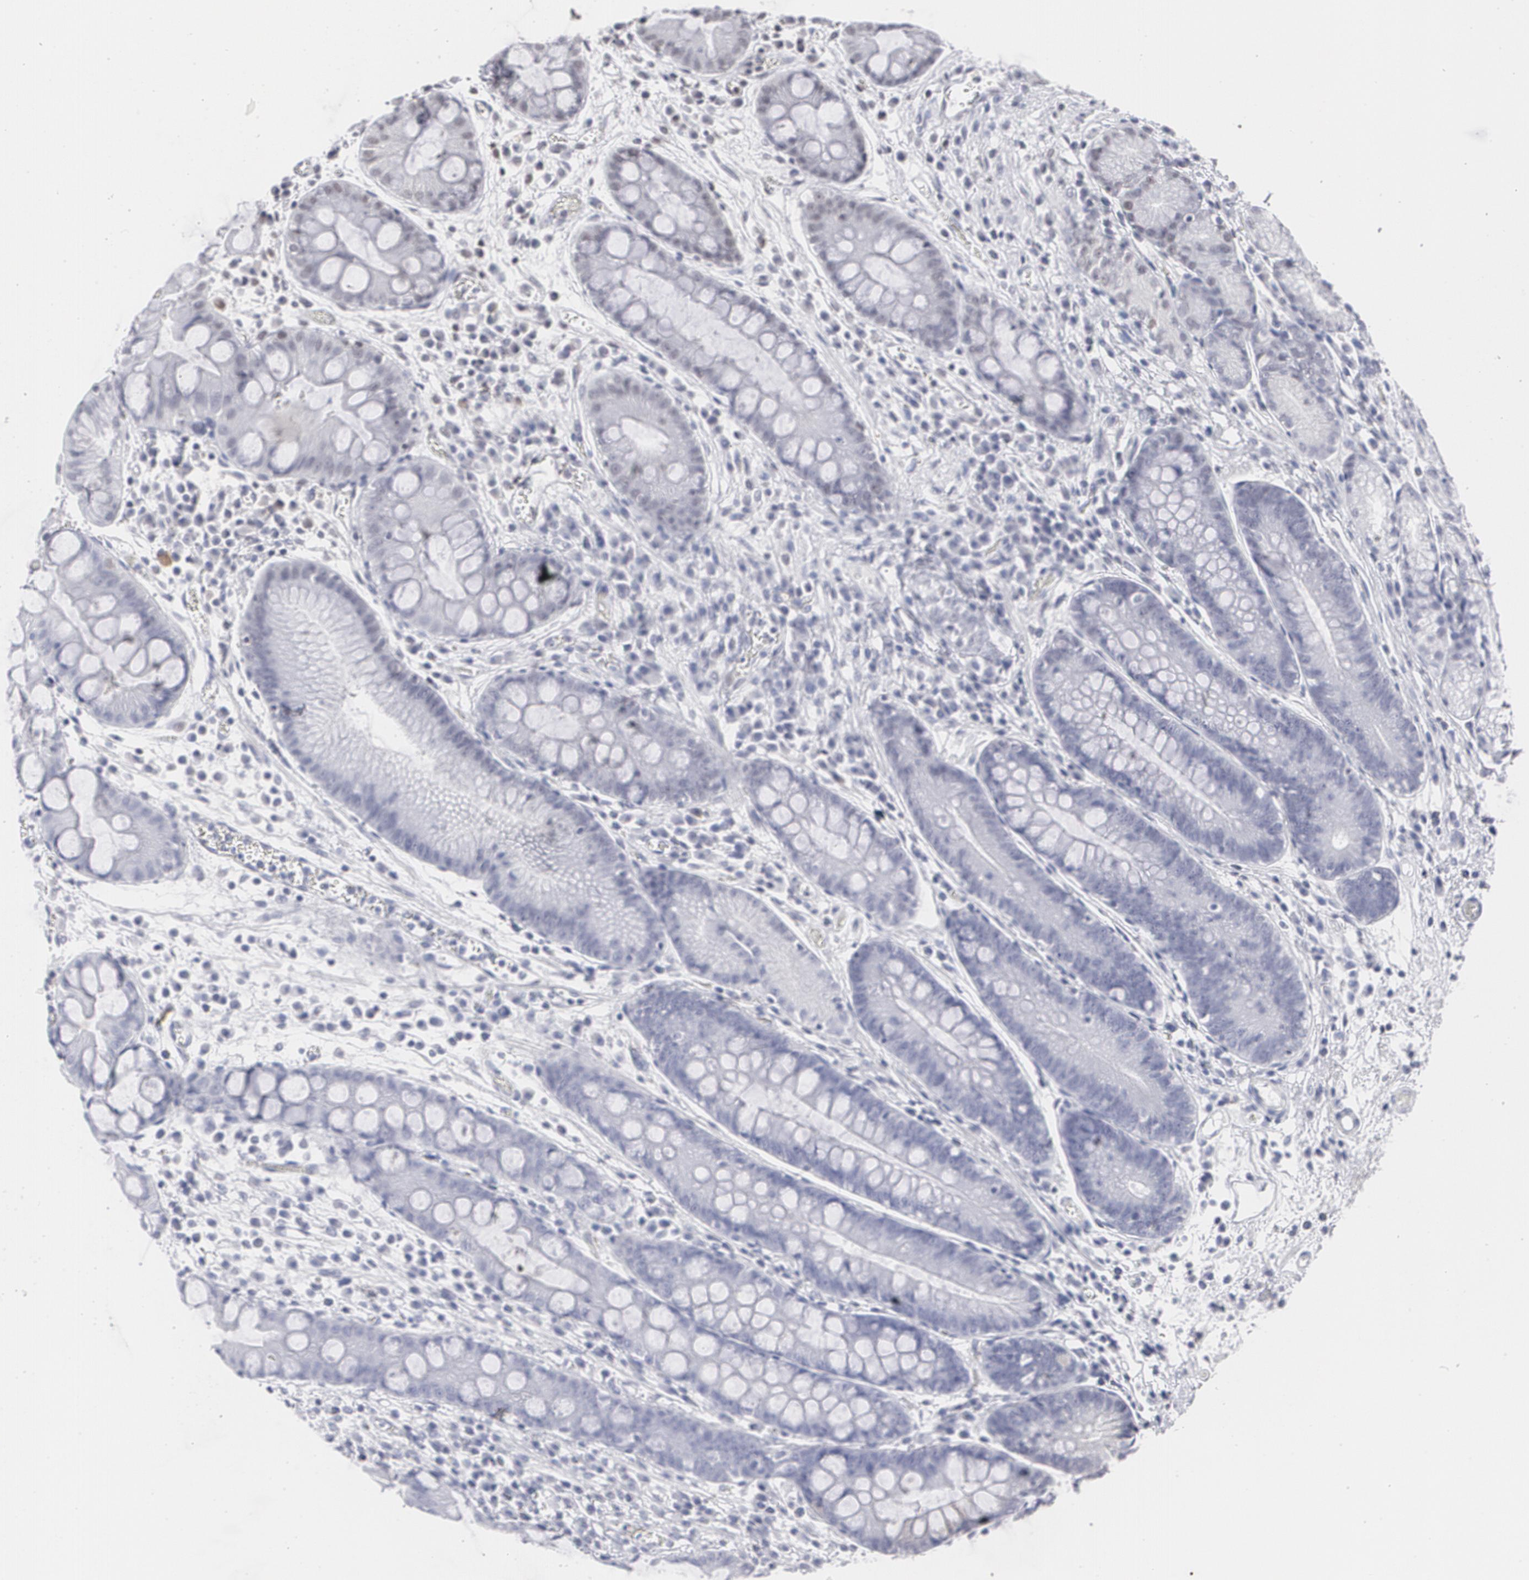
{"staining": {"intensity": "weak", "quantity": "<25%", "location": "nuclear"}, "tissue": "stomach", "cell_type": "Glandular cells", "image_type": "normal", "snomed": [{"axis": "morphology", "description": "Normal tissue, NOS"}, {"axis": "morphology", "description": "Inflammation, NOS"}, {"axis": "topography", "description": "Stomach, lower"}], "caption": "DAB (3,3'-diaminobenzidine) immunohistochemical staining of normal stomach exhibits no significant positivity in glandular cells. (IHC, brightfield microscopy, high magnification).", "gene": "MCL1", "patient": {"sex": "male", "age": 59}}